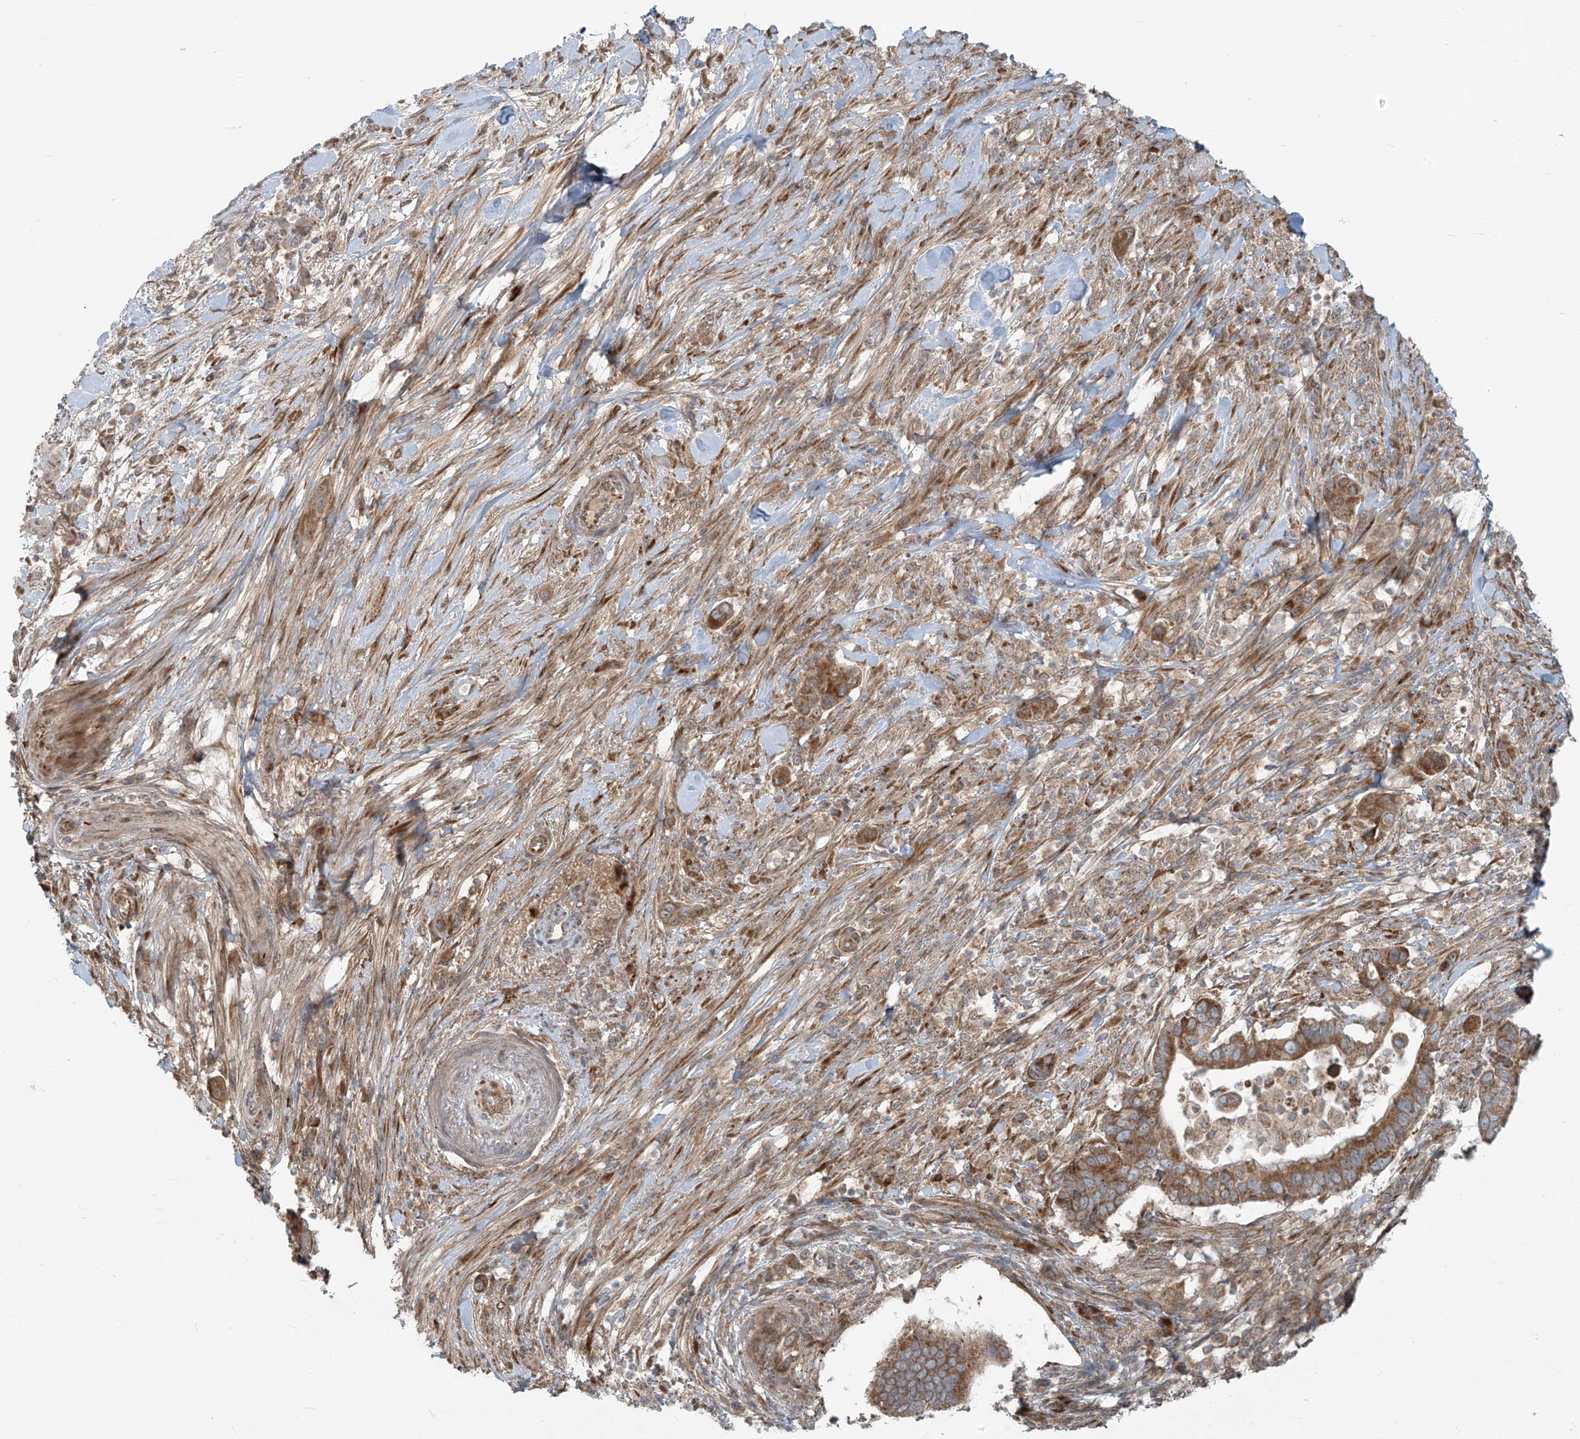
{"staining": {"intensity": "moderate", "quantity": ">75%", "location": "cytoplasmic/membranous"}, "tissue": "pancreatic cancer", "cell_type": "Tumor cells", "image_type": "cancer", "snomed": [{"axis": "morphology", "description": "Adenocarcinoma, NOS"}, {"axis": "topography", "description": "Pancreas"}], "caption": "Pancreatic cancer stained with a brown dye shows moderate cytoplasmic/membranous positive expression in approximately >75% of tumor cells.", "gene": "KATNIP", "patient": {"sex": "male", "age": 68}}